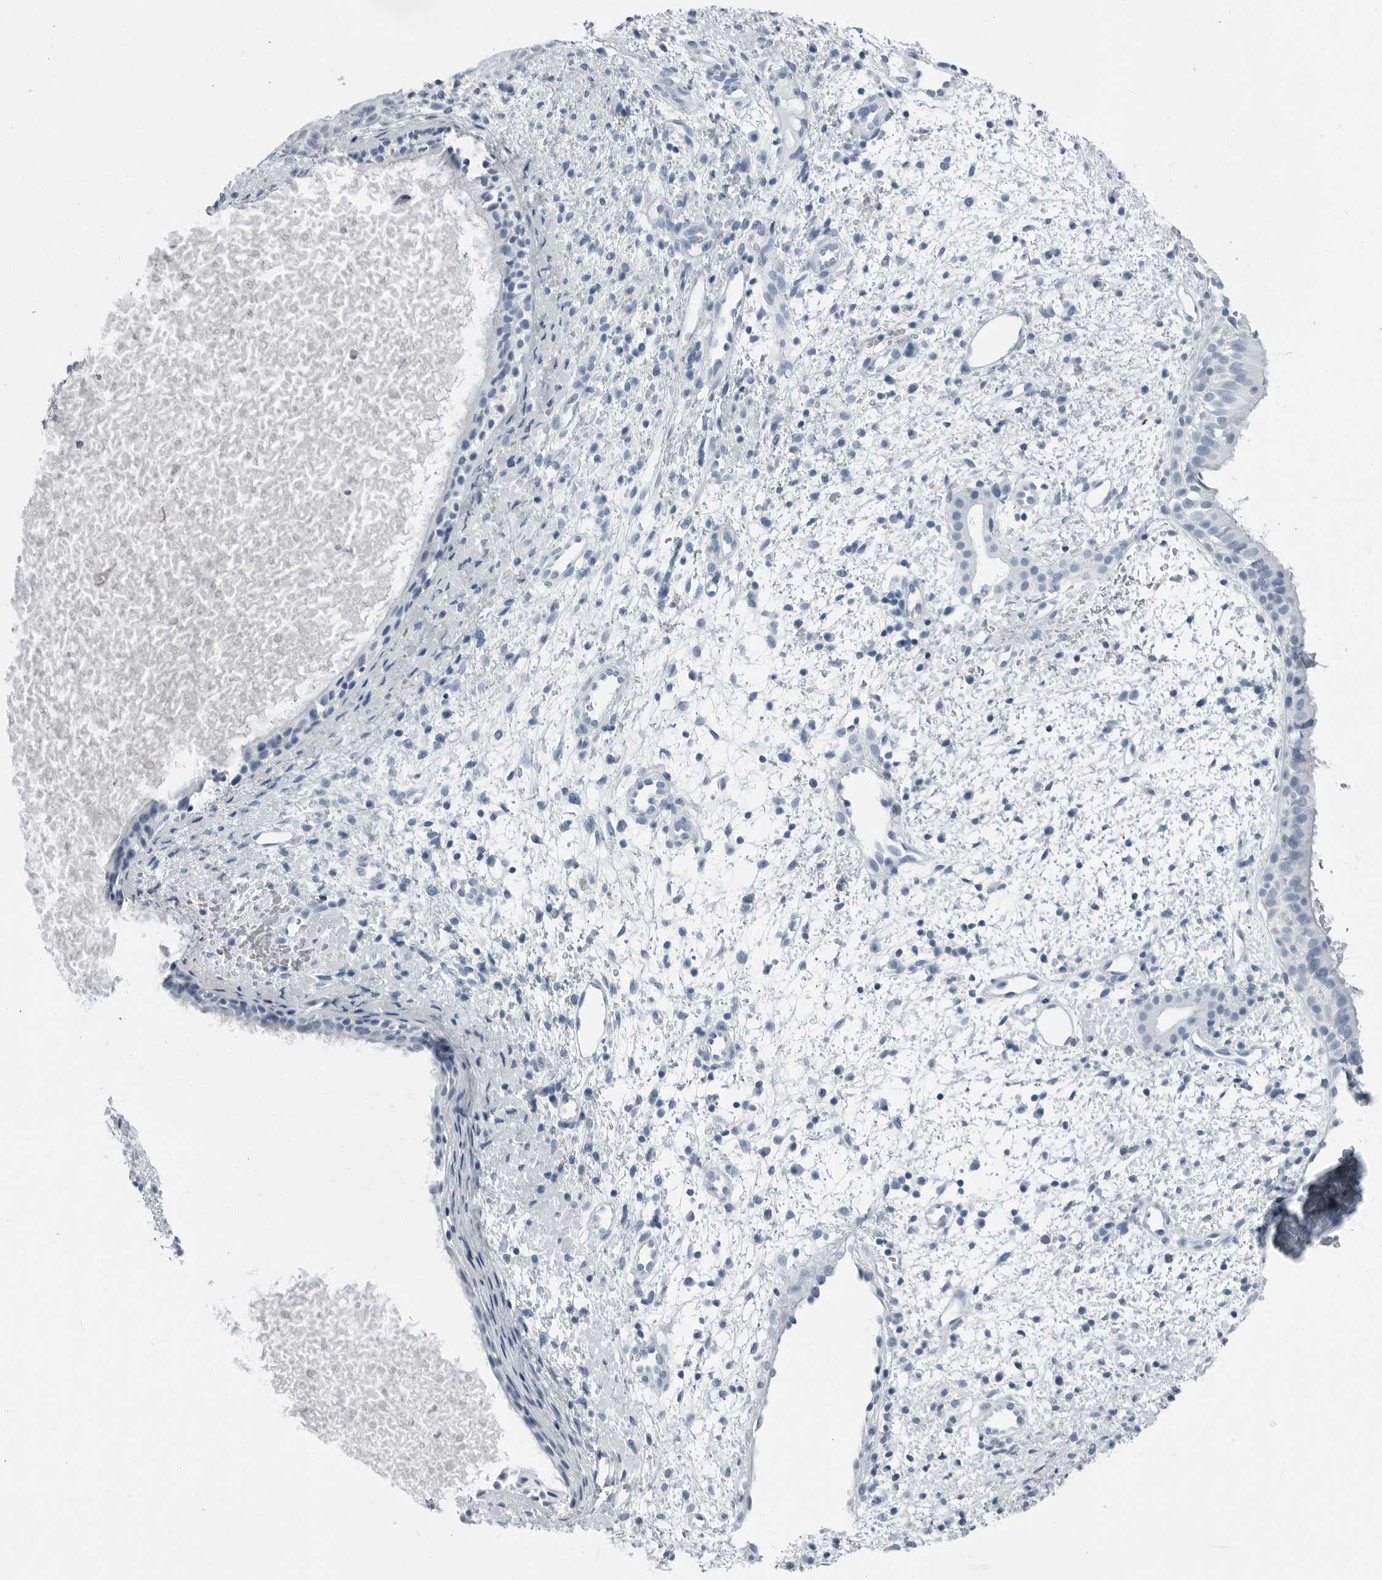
{"staining": {"intensity": "negative", "quantity": "none", "location": "none"}, "tissue": "nasopharynx", "cell_type": "Respiratory epithelial cells", "image_type": "normal", "snomed": [{"axis": "morphology", "description": "Normal tissue, NOS"}, {"axis": "topography", "description": "Nasopharynx"}], "caption": "A high-resolution histopathology image shows IHC staining of unremarkable nasopharynx, which displays no significant positivity in respiratory epithelial cells. (Brightfield microscopy of DAB (3,3'-diaminobenzidine) immunohistochemistry (IHC) at high magnification).", "gene": "FABP6", "patient": {"sex": "male", "age": 22}}